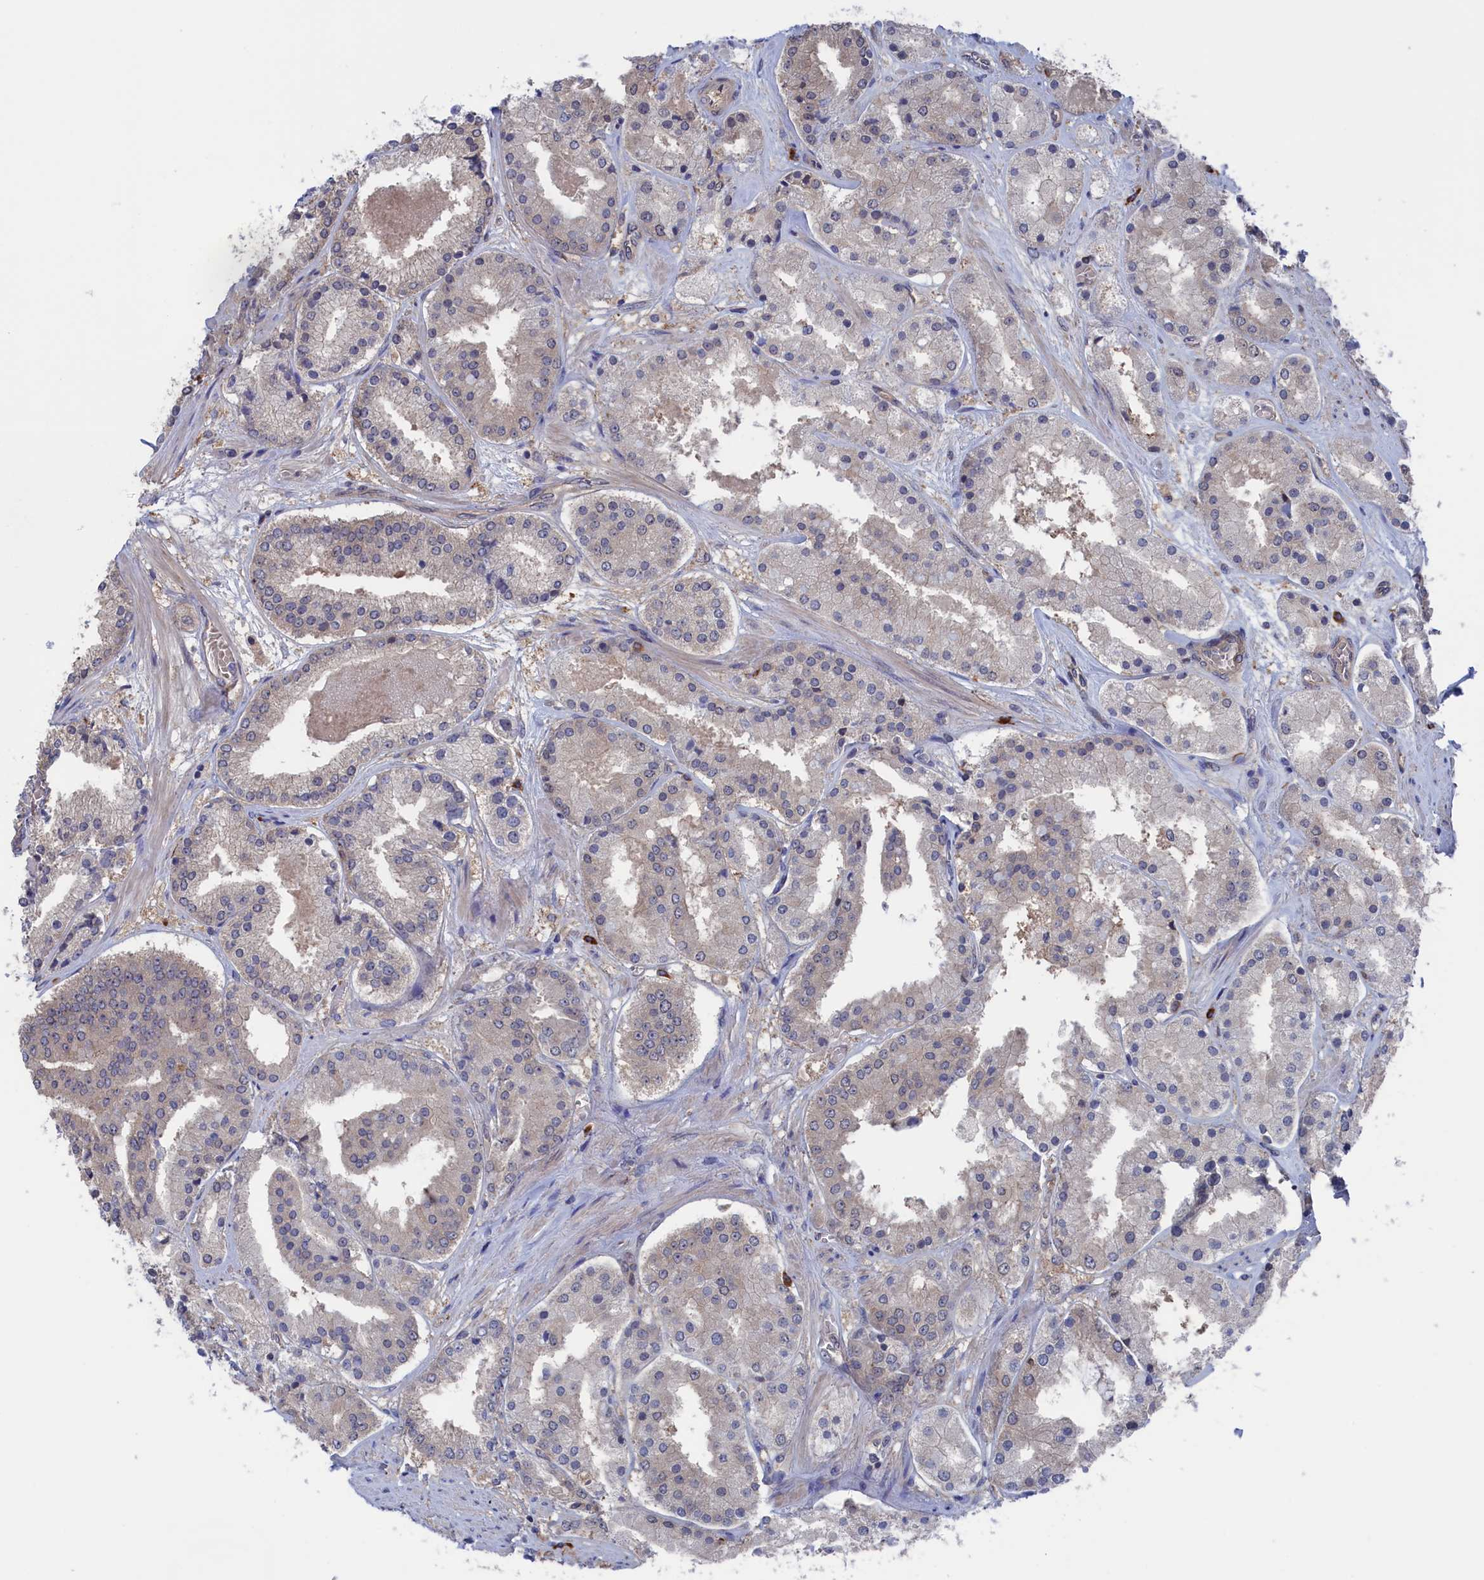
{"staining": {"intensity": "negative", "quantity": "none", "location": "none"}, "tissue": "prostate cancer", "cell_type": "Tumor cells", "image_type": "cancer", "snomed": [{"axis": "morphology", "description": "Adenocarcinoma, High grade"}, {"axis": "topography", "description": "Prostate"}], "caption": "The micrograph displays no significant expression in tumor cells of prostate cancer.", "gene": "NUTF2", "patient": {"sex": "male", "age": 63}}